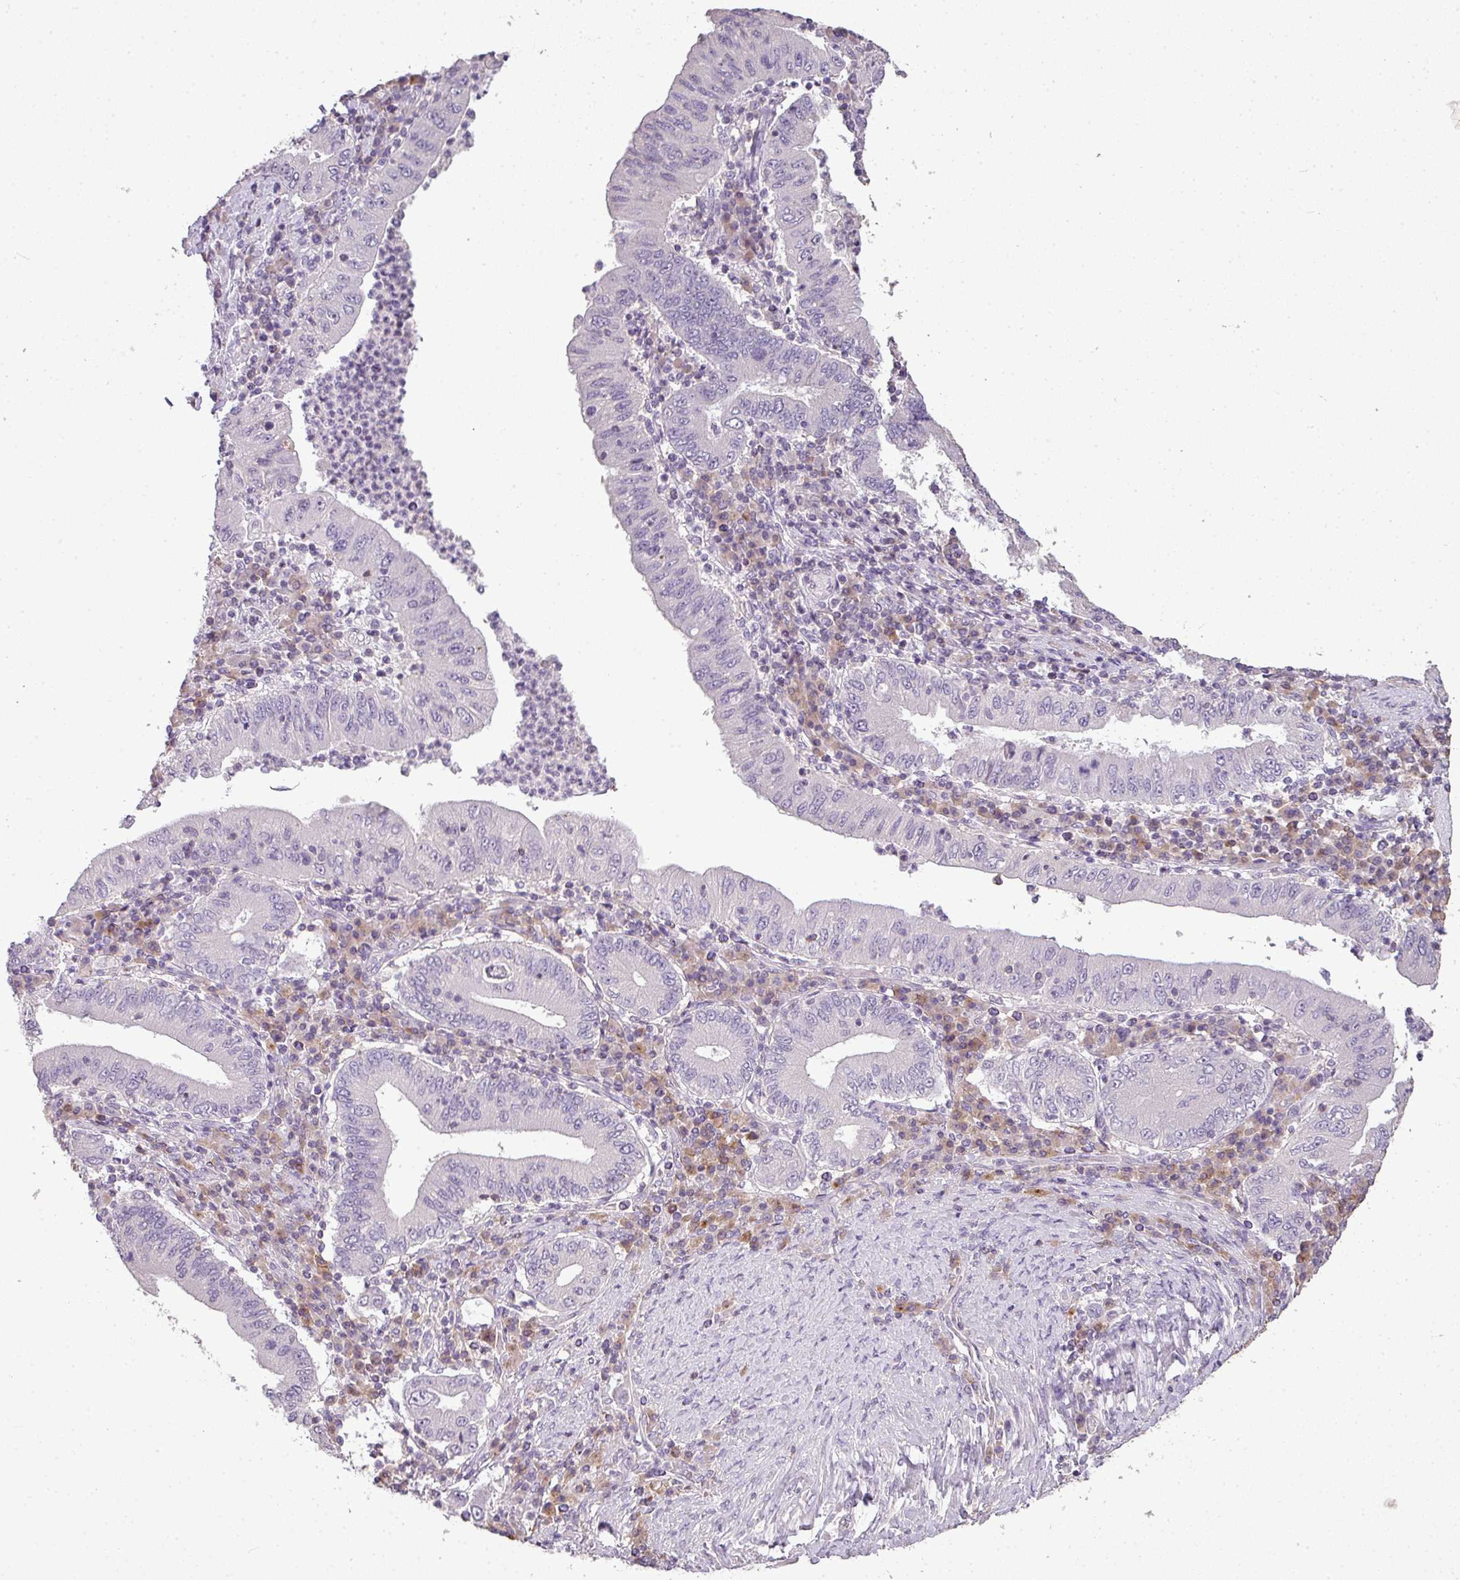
{"staining": {"intensity": "negative", "quantity": "none", "location": "none"}, "tissue": "stomach cancer", "cell_type": "Tumor cells", "image_type": "cancer", "snomed": [{"axis": "morphology", "description": "Normal tissue, NOS"}, {"axis": "morphology", "description": "Adenocarcinoma, NOS"}, {"axis": "topography", "description": "Esophagus"}, {"axis": "topography", "description": "Stomach, upper"}, {"axis": "topography", "description": "Peripheral nerve tissue"}], "caption": "Protein analysis of stomach cancer displays no significant expression in tumor cells. (DAB (3,3'-diaminobenzidine) immunohistochemistry visualized using brightfield microscopy, high magnification).", "gene": "LY9", "patient": {"sex": "male", "age": 62}}